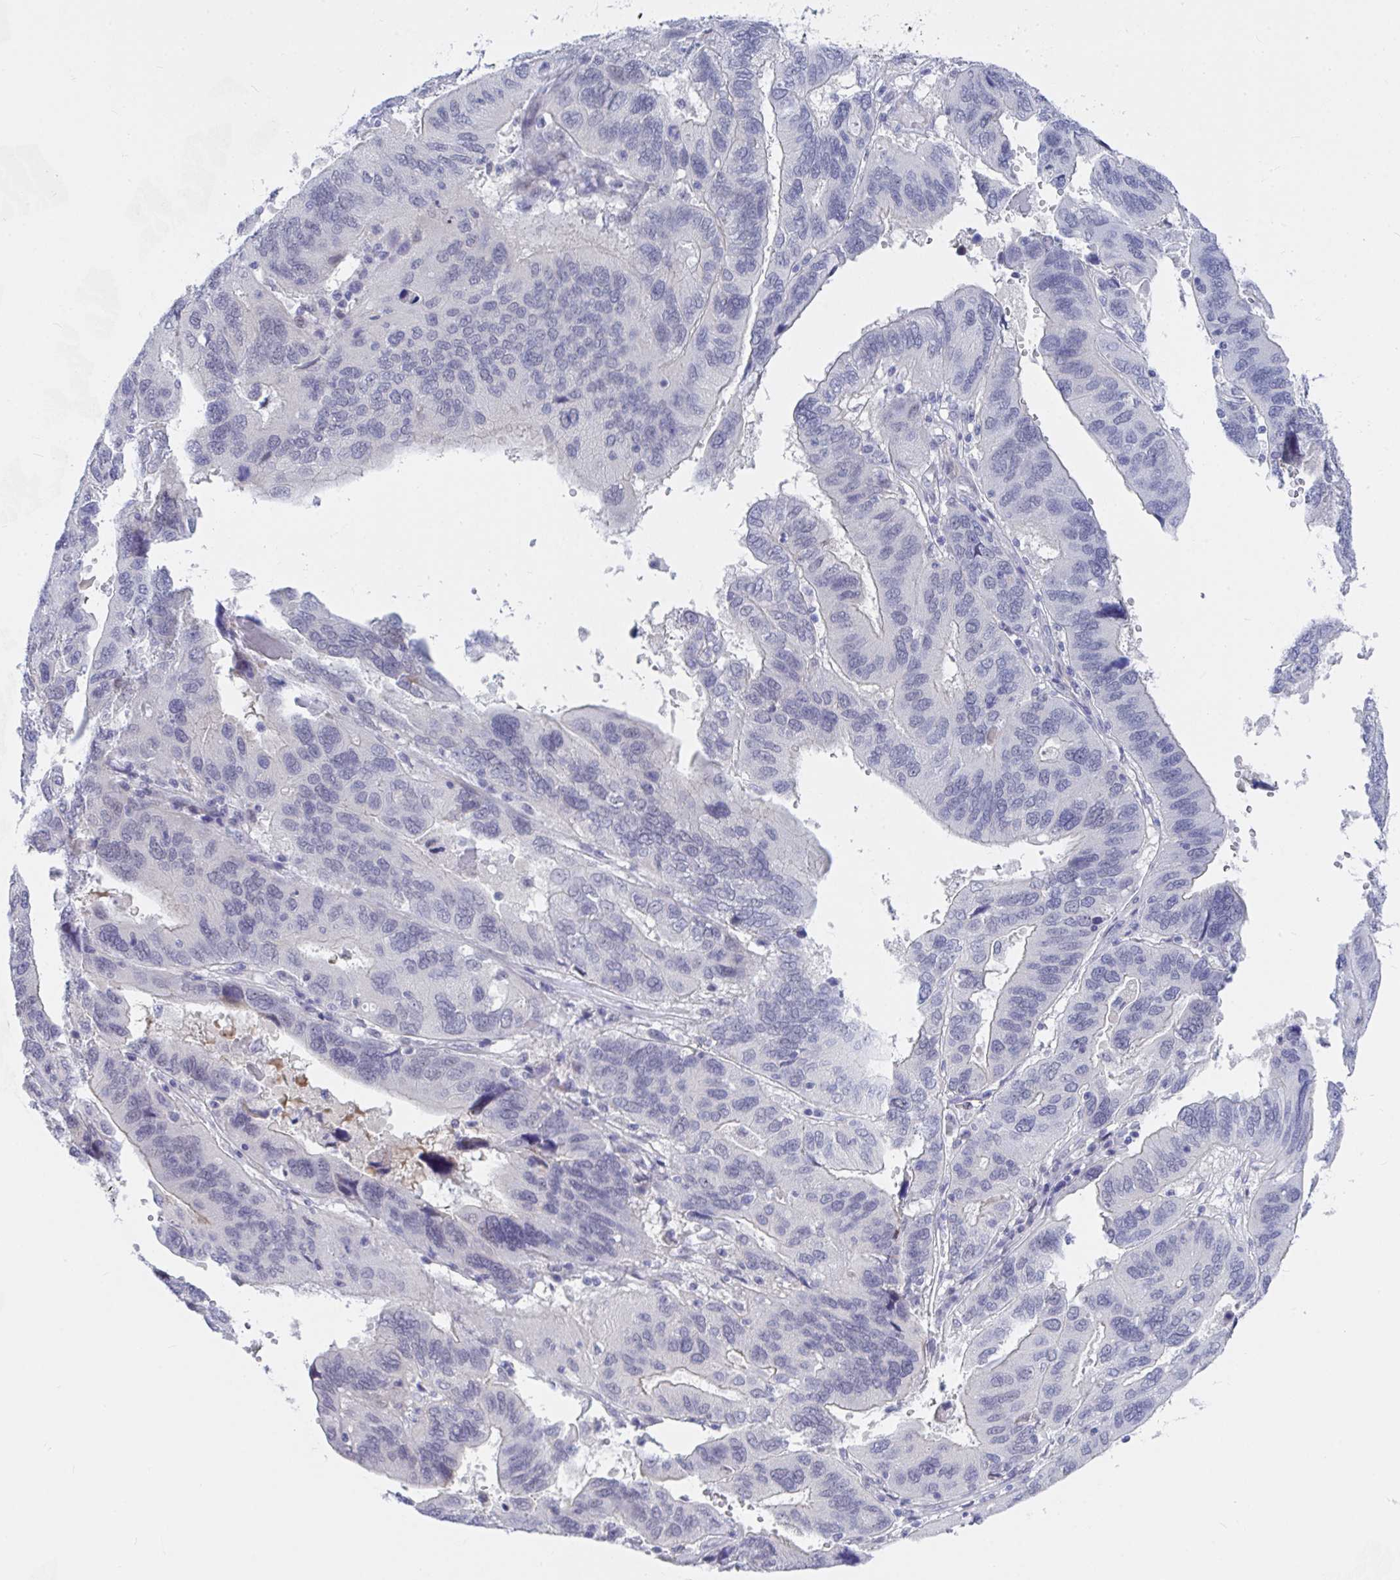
{"staining": {"intensity": "negative", "quantity": "none", "location": "none"}, "tissue": "ovarian cancer", "cell_type": "Tumor cells", "image_type": "cancer", "snomed": [{"axis": "morphology", "description": "Cystadenocarcinoma, serous, NOS"}, {"axis": "topography", "description": "Ovary"}], "caption": "The immunohistochemistry (IHC) histopathology image has no significant staining in tumor cells of ovarian cancer (serous cystadenocarcinoma) tissue.", "gene": "DAOA", "patient": {"sex": "female", "age": 79}}